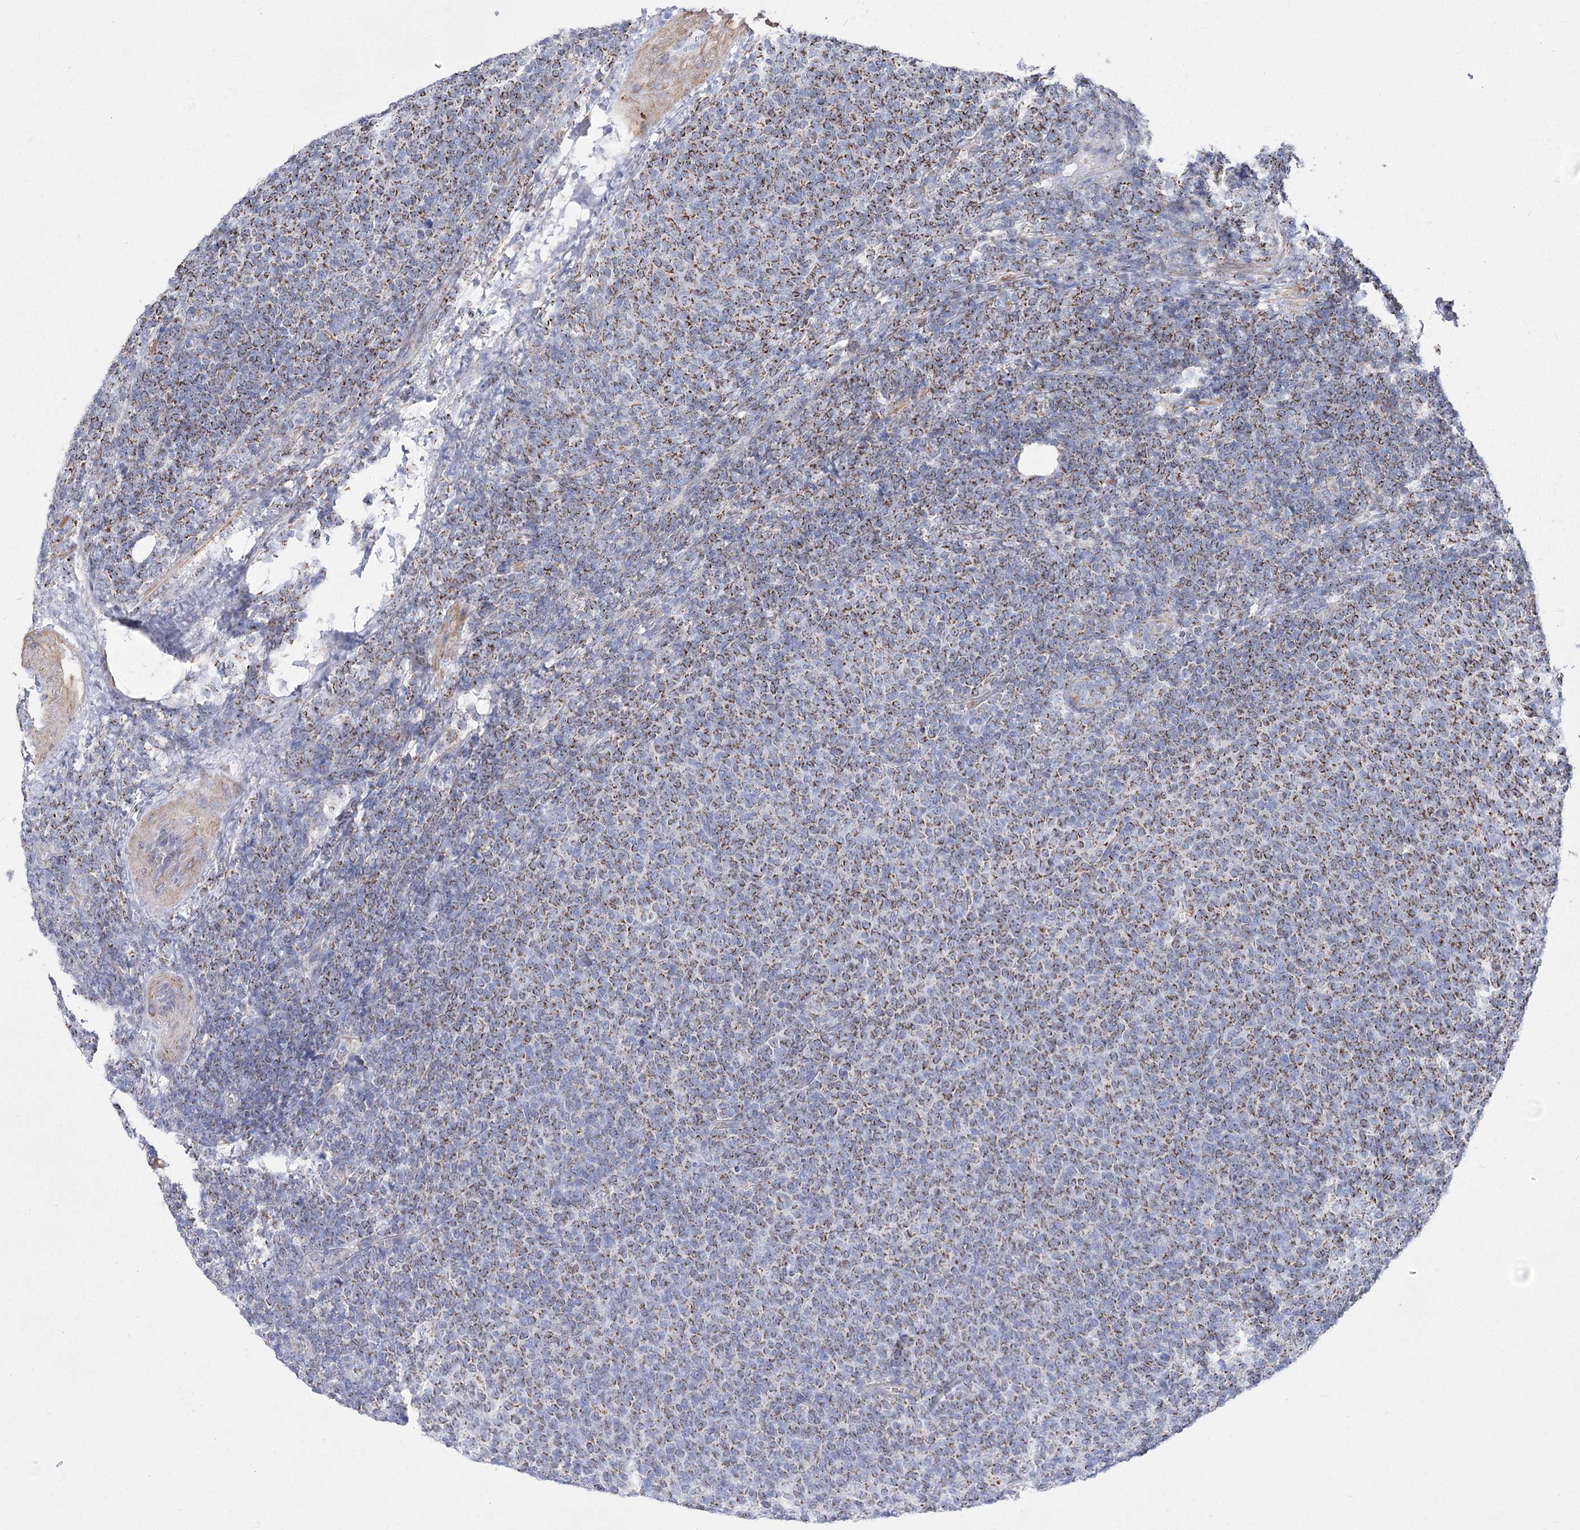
{"staining": {"intensity": "moderate", "quantity": "25%-75%", "location": "cytoplasmic/membranous"}, "tissue": "lymphoma", "cell_type": "Tumor cells", "image_type": "cancer", "snomed": [{"axis": "morphology", "description": "Malignant lymphoma, non-Hodgkin's type, Low grade"}, {"axis": "topography", "description": "Lymph node"}], "caption": "Tumor cells exhibit medium levels of moderate cytoplasmic/membranous positivity in about 25%-75% of cells in human malignant lymphoma, non-Hodgkin's type (low-grade).", "gene": "PDHB", "patient": {"sex": "male", "age": 66}}